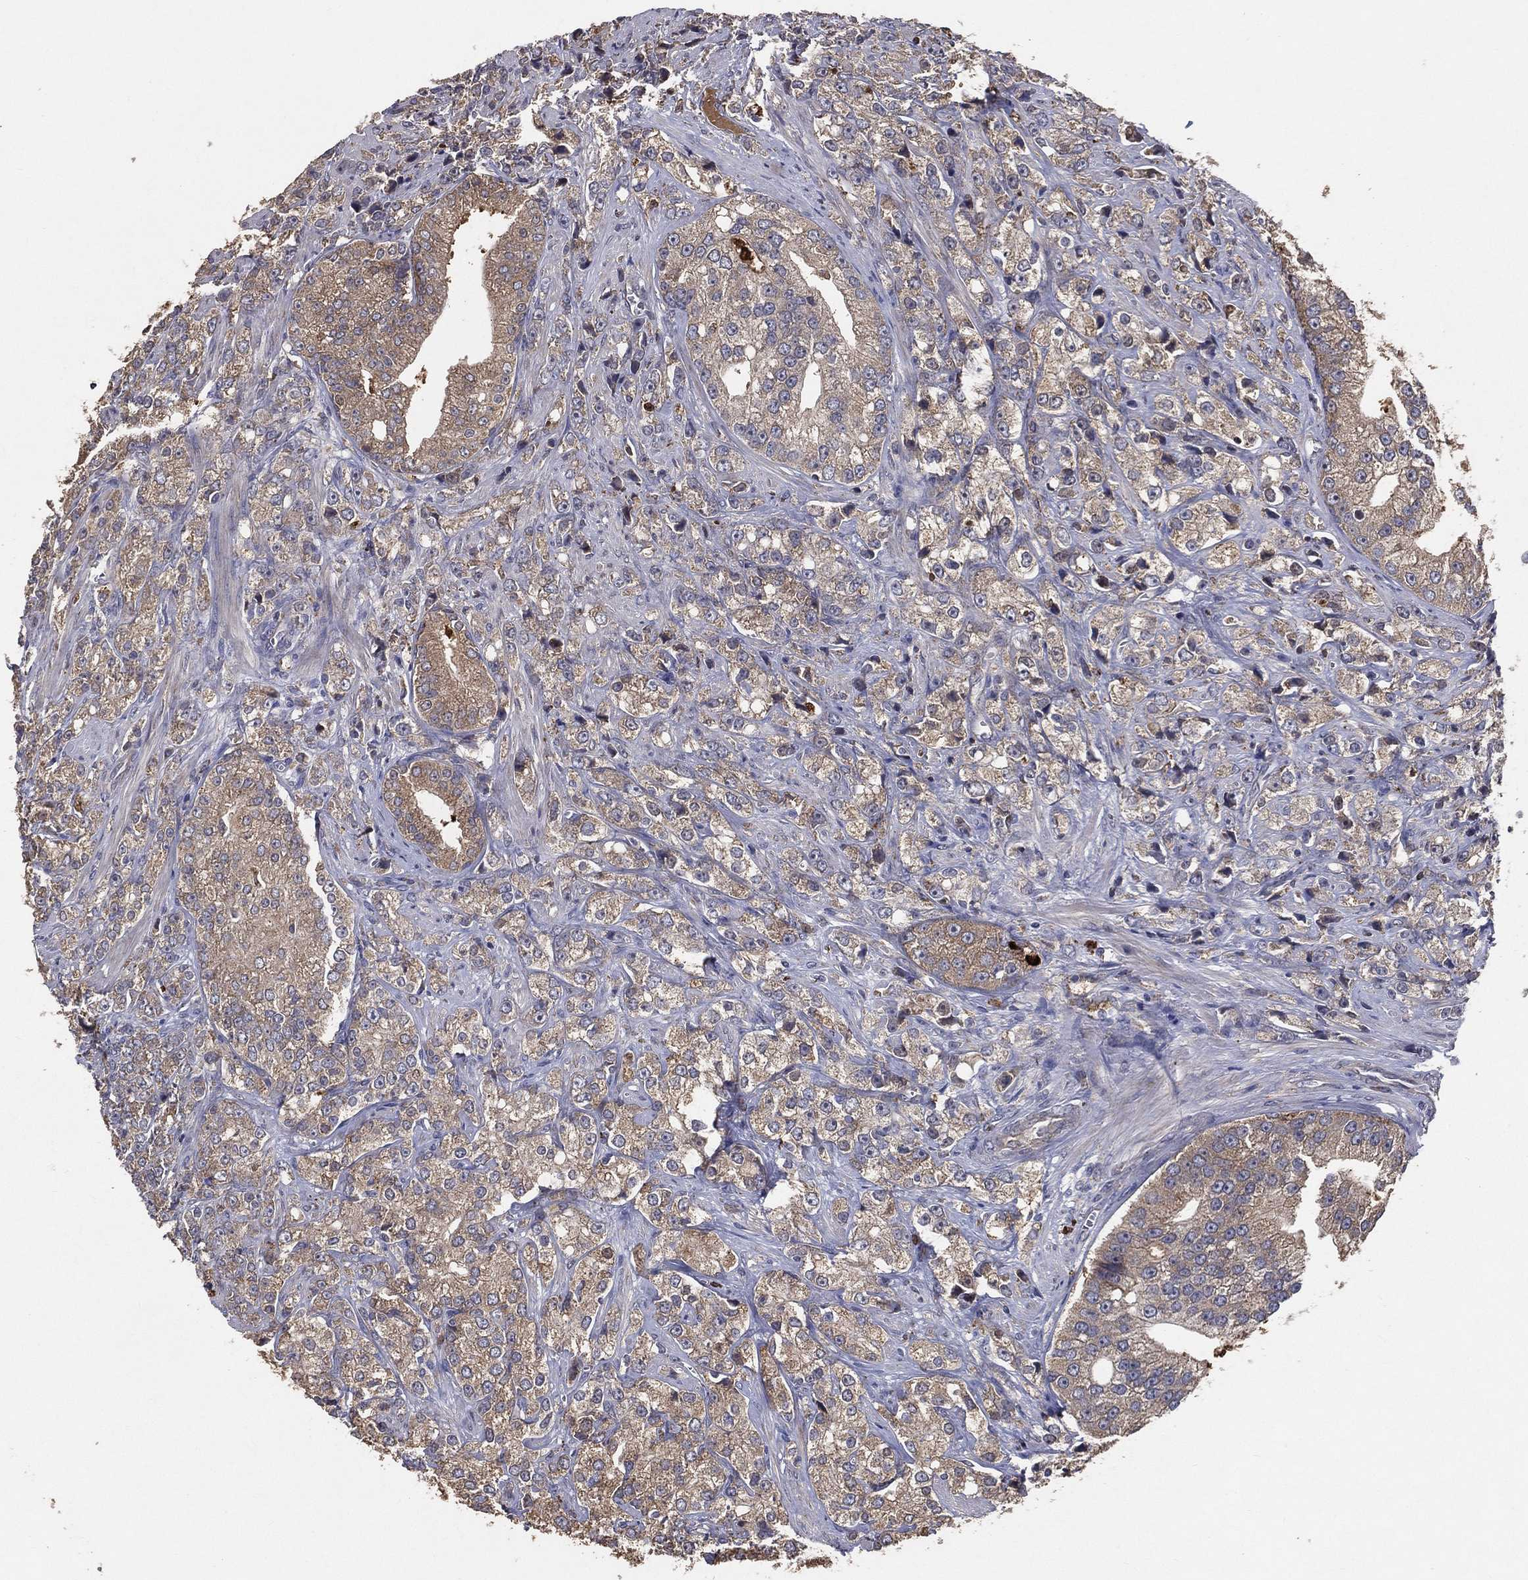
{"staining": {"intensity": "moderate", "quantity": "25%-75%", "location": "cytoplasmic/membranous"}, "tissue": "prostate cancer", "cell_type": "Tumor cells", "image_type": "cancer", "snomed": [{"axis": "morphology", "description": "Adenocarcinoma, NOS"}, {"axis": "topography", "description": "Prostate and seminal vesicle, NOS"}, {"axis": "topography", "description": "Prostate"}], "caption": "Moderate cytoplasmic/membranous protein staining is identified in approximately 25%-75% of tumor cells in prostate cancer.", "gene": "MT-ND1", "patient": {"sex": "male", "age": 68}}